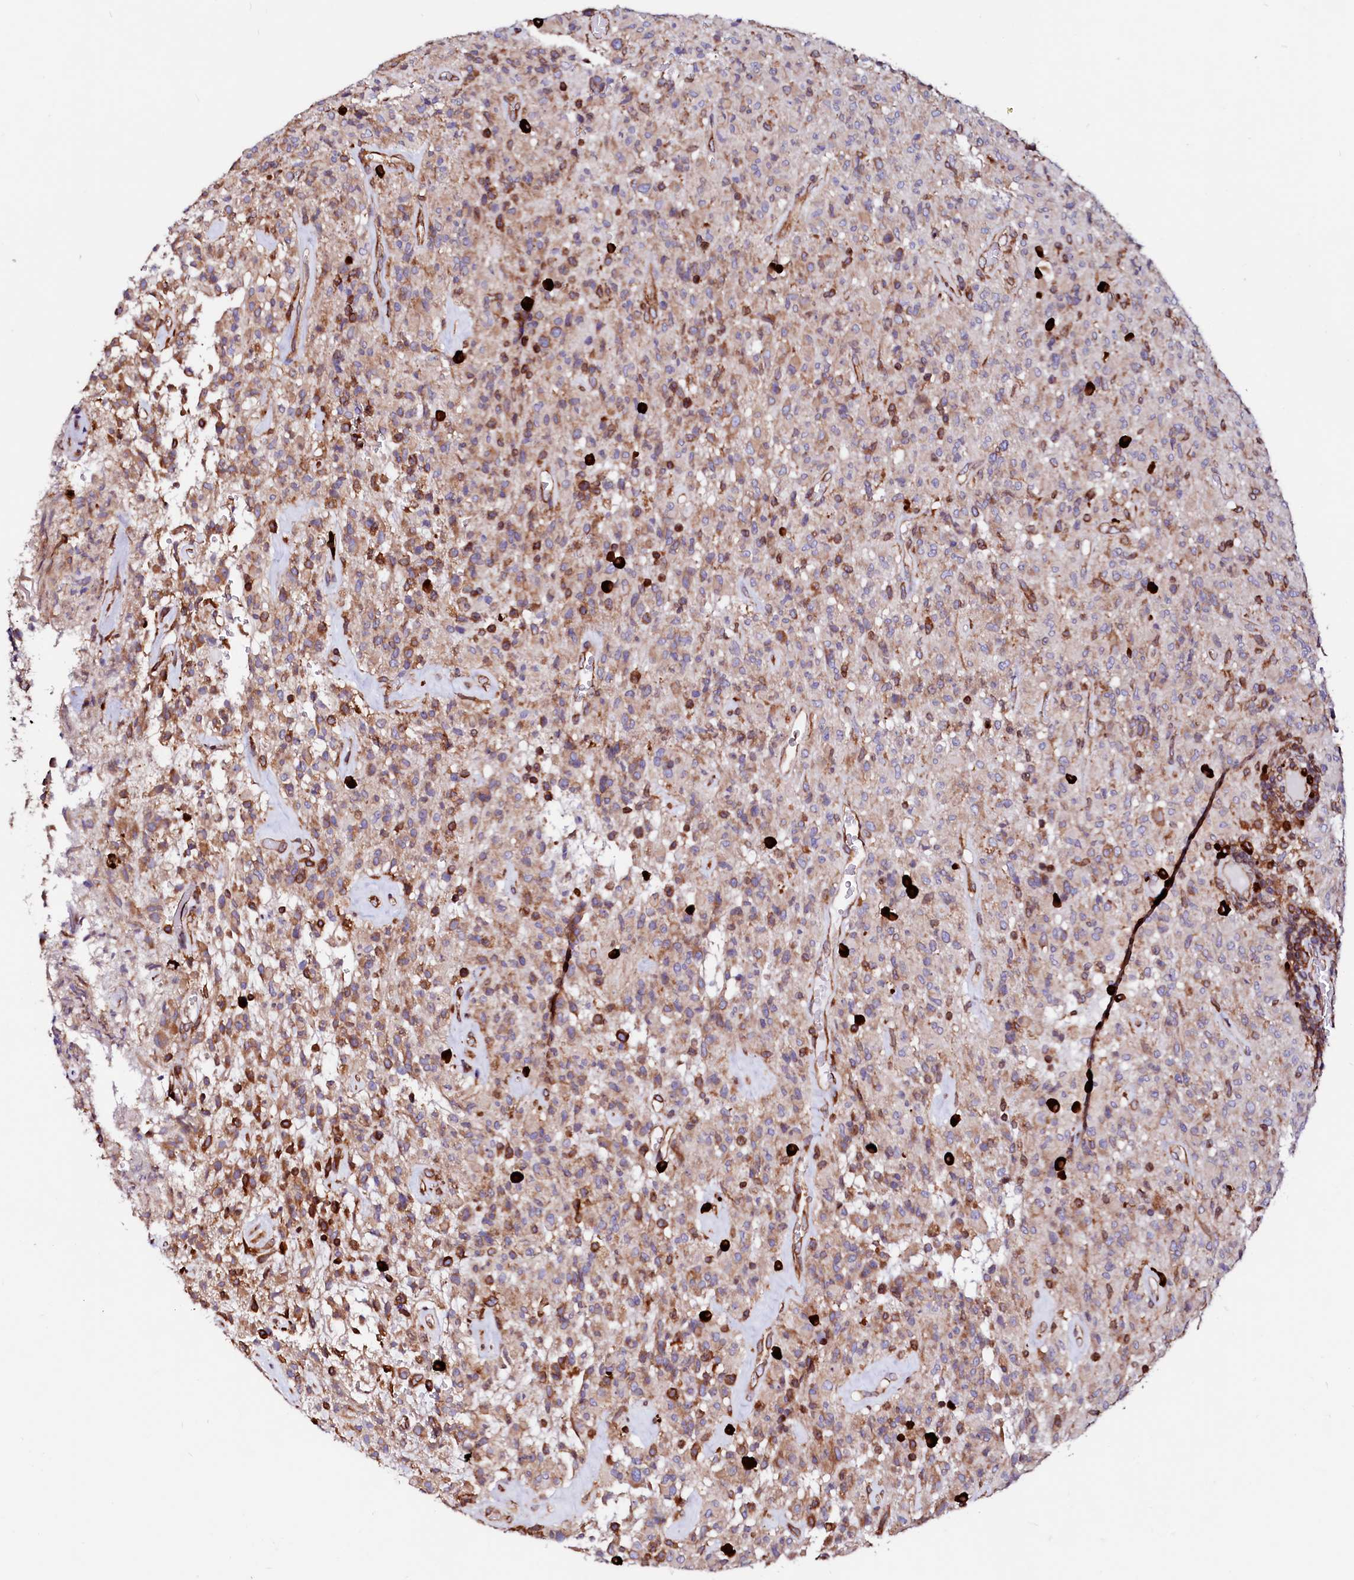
{"staining": {"intensity": "moderate", "quantity": ">75%", "location": "cytoplasmic/membranous"}, "tissue": "glioma", "cell_type": "Tumor cells", "image_type": "cancer", "snomed": [{"axis": "morphology", "description": "Glioma, malignant, High grade"}, {"axis": "topography", "description": "Brain"}], "caption": "This photomicrograph displays IHC staining of malignant glioma (high-grade), with medium moderate cytoplasmic/membranous staining in about >75% of tumor cells.", "gene": "DERL1", "patient": {"sex": "female", "age": 57}}